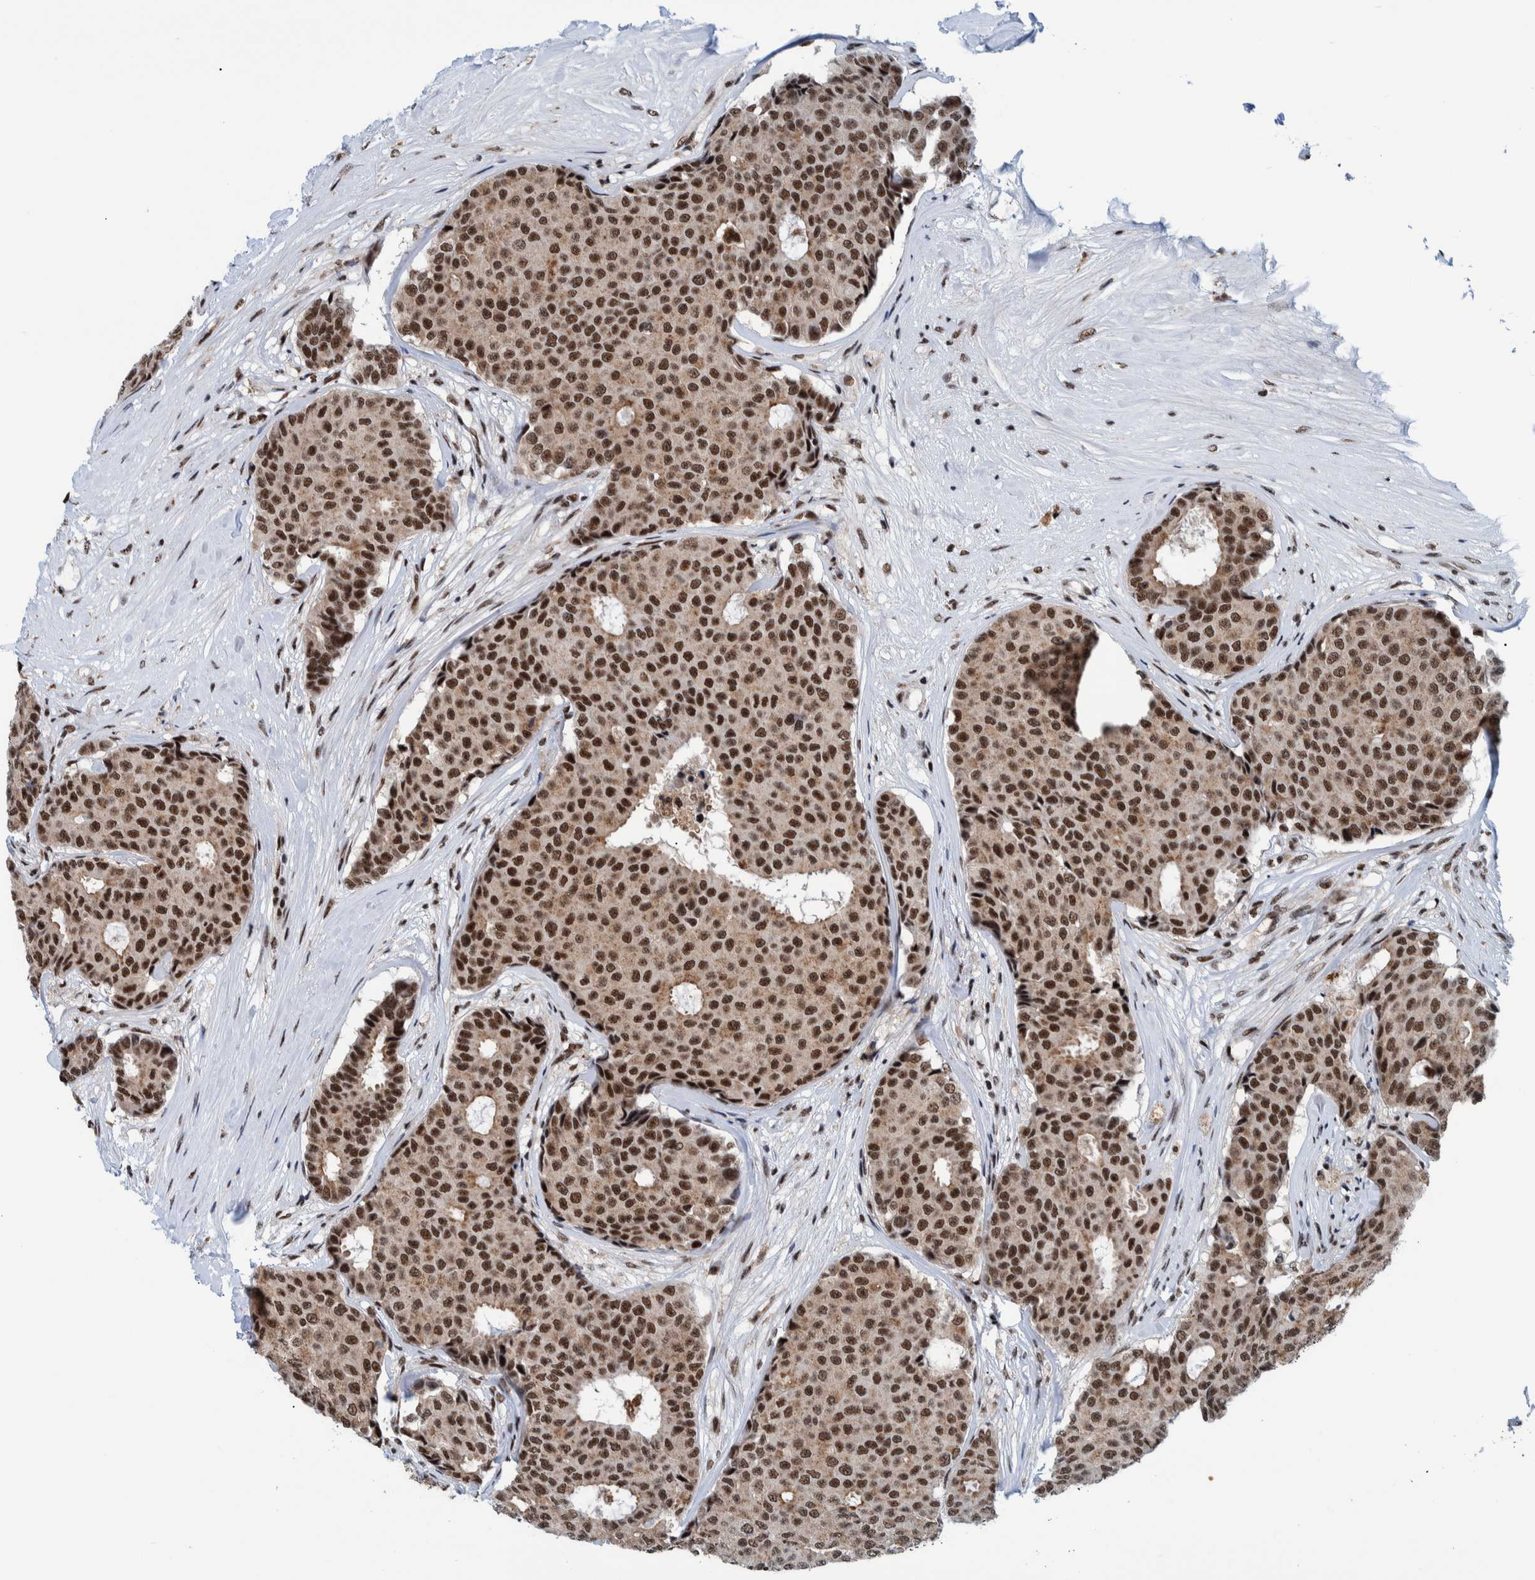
{"staining": {"intensity": "strong", "quantity": ">75%", "location": "nuclear"}, "tissue": "breast cancer", "cell_type": "Tumor cells", "image_type": "cancer", "snomed": [{"axis": "morphology", "description": "Duct carcinoma"}, {"axis": "topography", "description": "Breast"}], "caption": "The histopathology image exhibits immunohistochemical staining of breast cancer (intraductal carcinoma). There is strong nuclear positivity is present in approximately >75% of tumor cells. The protein is shown in brown color, while the nuclei are stained blue.", "gene": "EFTUD2", "patient": {"sex": "female", "age": 75}}